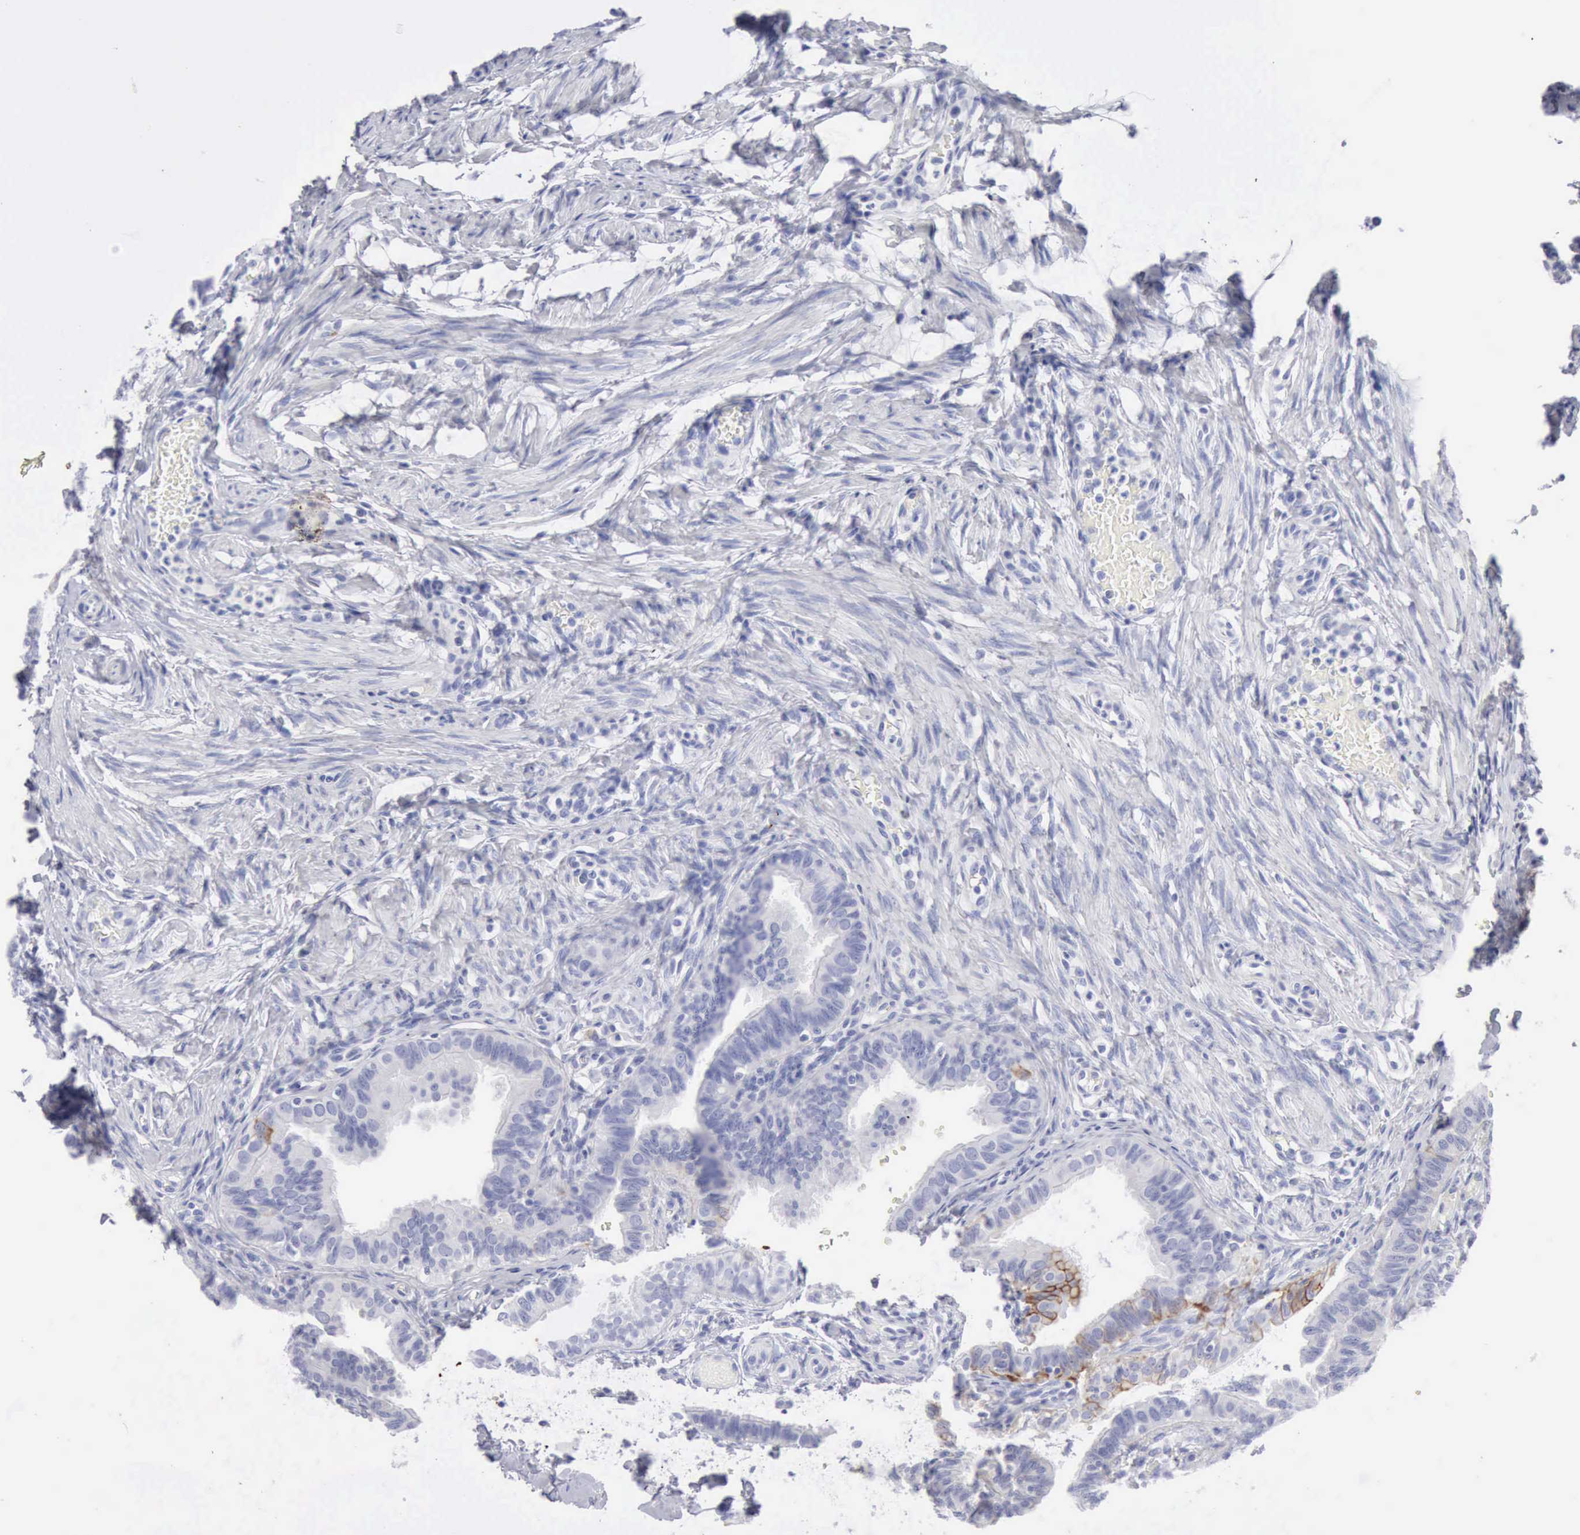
{"staining": {"intensity": "negative", "quantity": "none", "location": "none"}, "tissue": "fallopian tube", "cell_type": "Glandular cells", "image_type": "normal", "snomed": [{"axis": "morphology", "description": "Normal tissue, NOS"}, {"axis": "topography", "description": "Fallopian tube"}, {"axis": "topography", "description": "Ovary"}], "caption": "DAB (3,3'-diaminobenzidine) immunohistochemical staining of unremarkable fallopian tube demonstrates no significant staining in glandular cells. (DAB (3,3'-diaminobenzidine) IHC, high magnification).", "gene": "KRT5", "patient": {"sex": "female", "age": 51}}